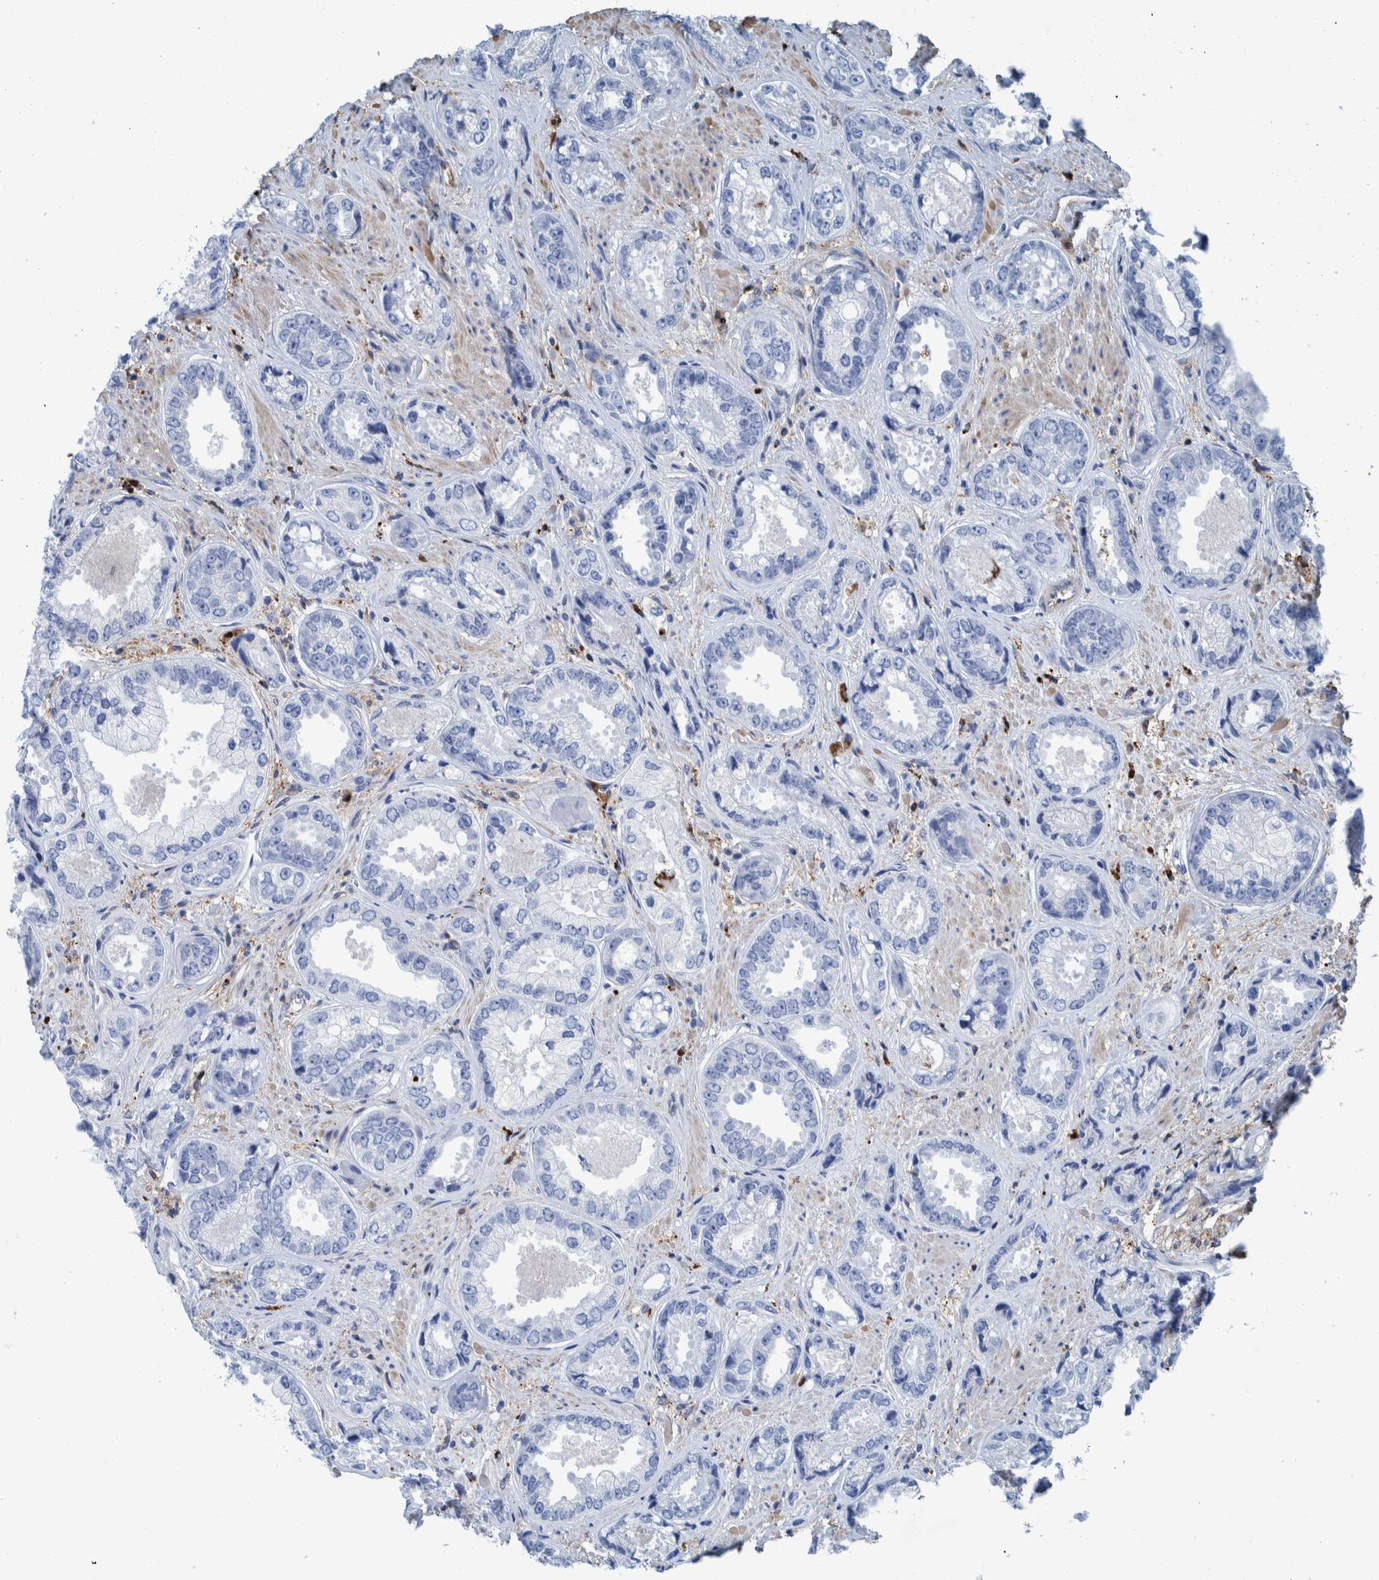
{"staining": {"intensity": "negative", "quantity": "none", "location": "none"}, "tissue": "prostate cancer", "cell_type": "Tumor cells", "image_type": "cancer", "snomed": [{"axis": "morphology", "description": "Adenocarcinoma, High grade"}, {"axis": "topography", "description": "Prostate"}], "caption": "Human prostate cancer (adenocarcinoma (high-grade)) stained for a protein using immunohistochemistry shows no staining in tumor cells.", "gene": "IDO1", "patient": {"sex": "male", "age": 61}}